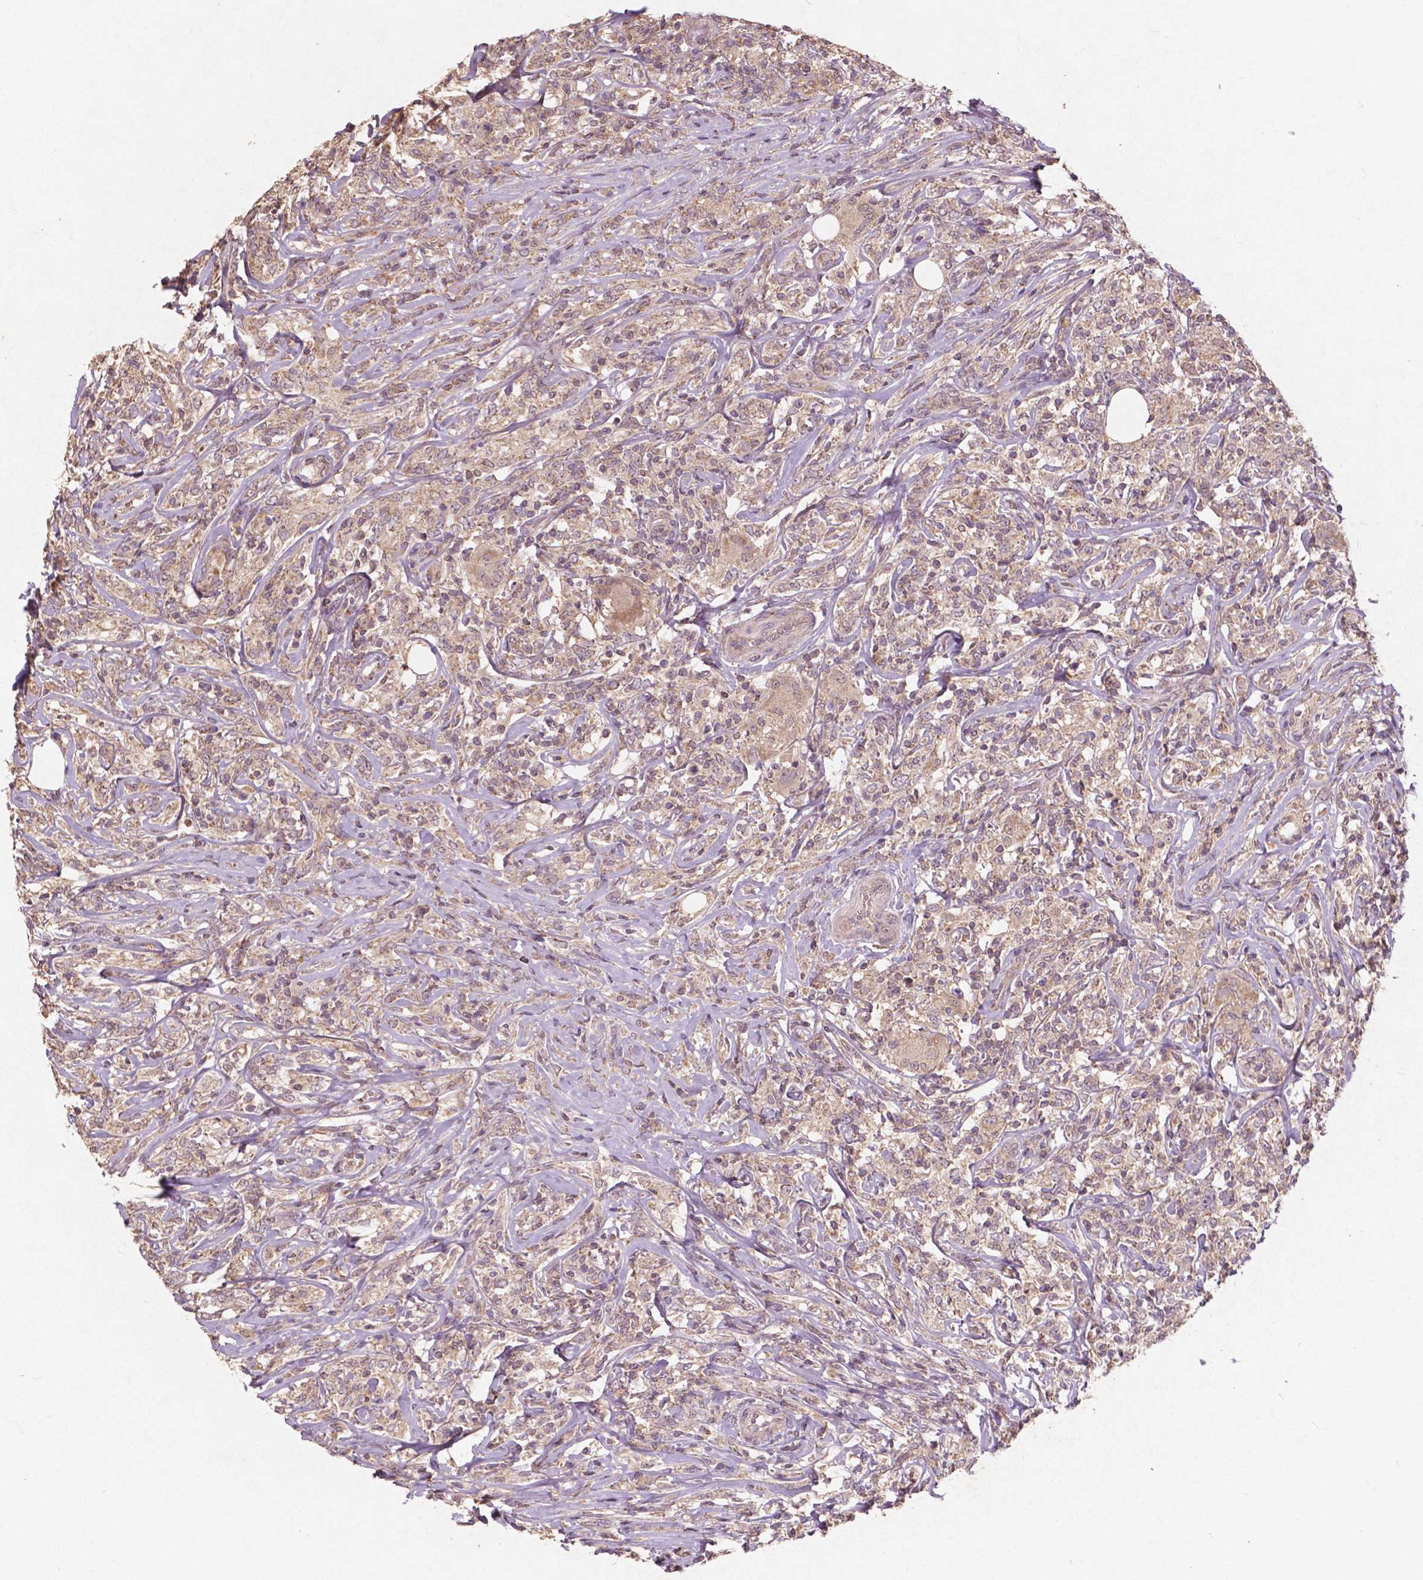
{"staining": {"intensity": "weak", "quantity": ">75%", "location": "cytoplasmic/membranous"}, "tissue": "lymphoma", "cell_type": "Tumor cells", "image_type": "cancer", "snomed": [{"axis": "morphology", "description": "Malignant lymphoma, non-Hodgkin's type, High grade"}, {"axis": "topography", "description": "Lymph node"}], "caption": "This micrograph displays IHC staining of human lymphoma, with low weak cytoplasmic/membranous expression in about >75% of tumor cells.", "gene": "ST6GALNAC5", "patient": {"sex": "female", "age": 84}}